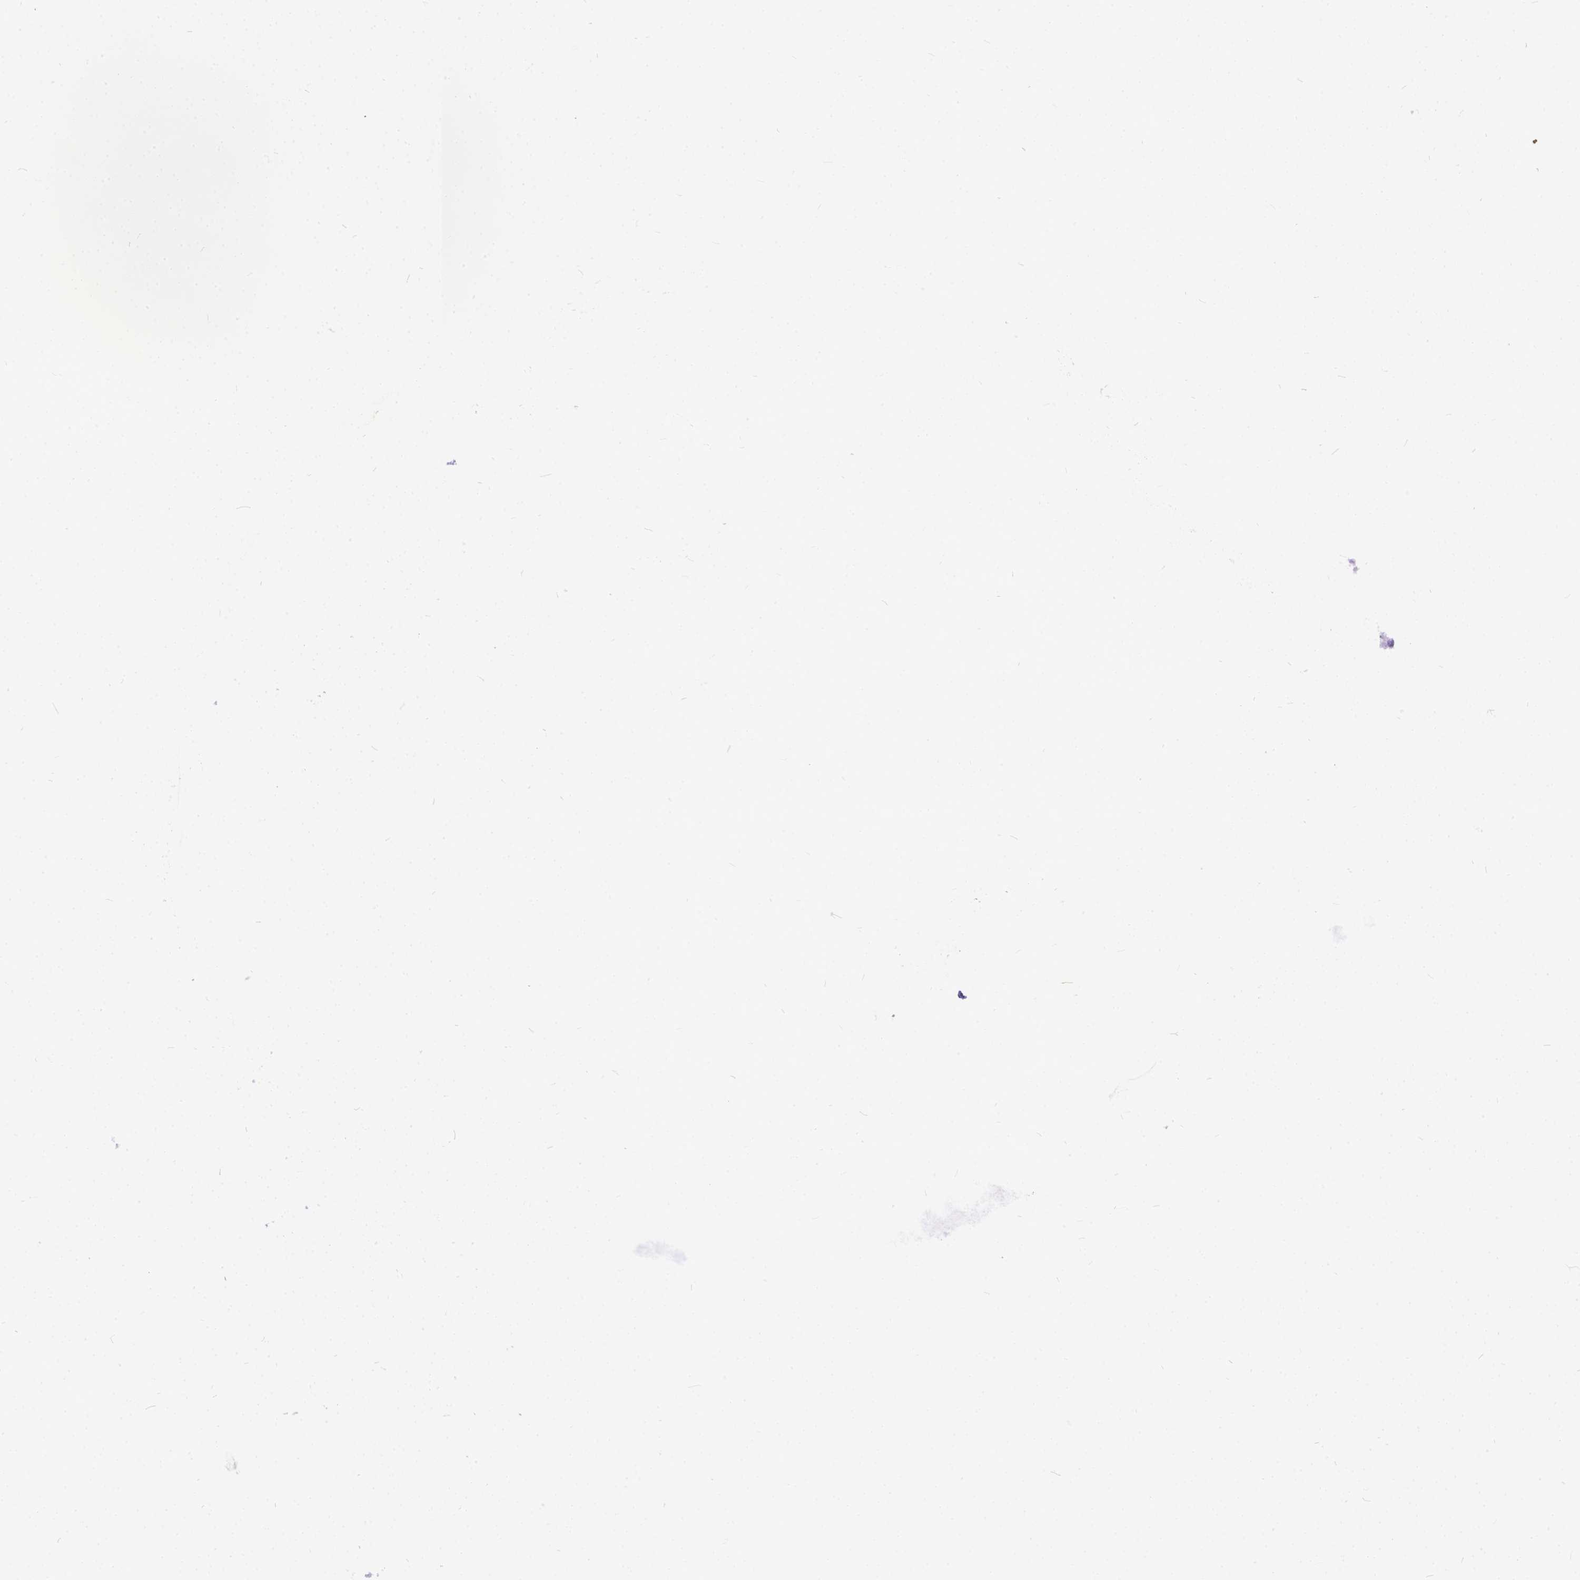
{"staining": {"intensity": "negative", "quantity": "none", "location": "none"}, "tissue": "prostate cancer", "cell_type": "Tumor cells", "image_type": "cancer", "snomed": [{"axis": "morphology", "description": "Adenocarcinoma, High grade"}, {"axis": "topography", "description": "Prostate"}], "caption": "Micrograph shows no protein expression in tumor cells of adenocarcinoma (high-grade) (prostate) tissue.", "gene": "TMEM169", "patient": {"sex": "male", "age": 83}}